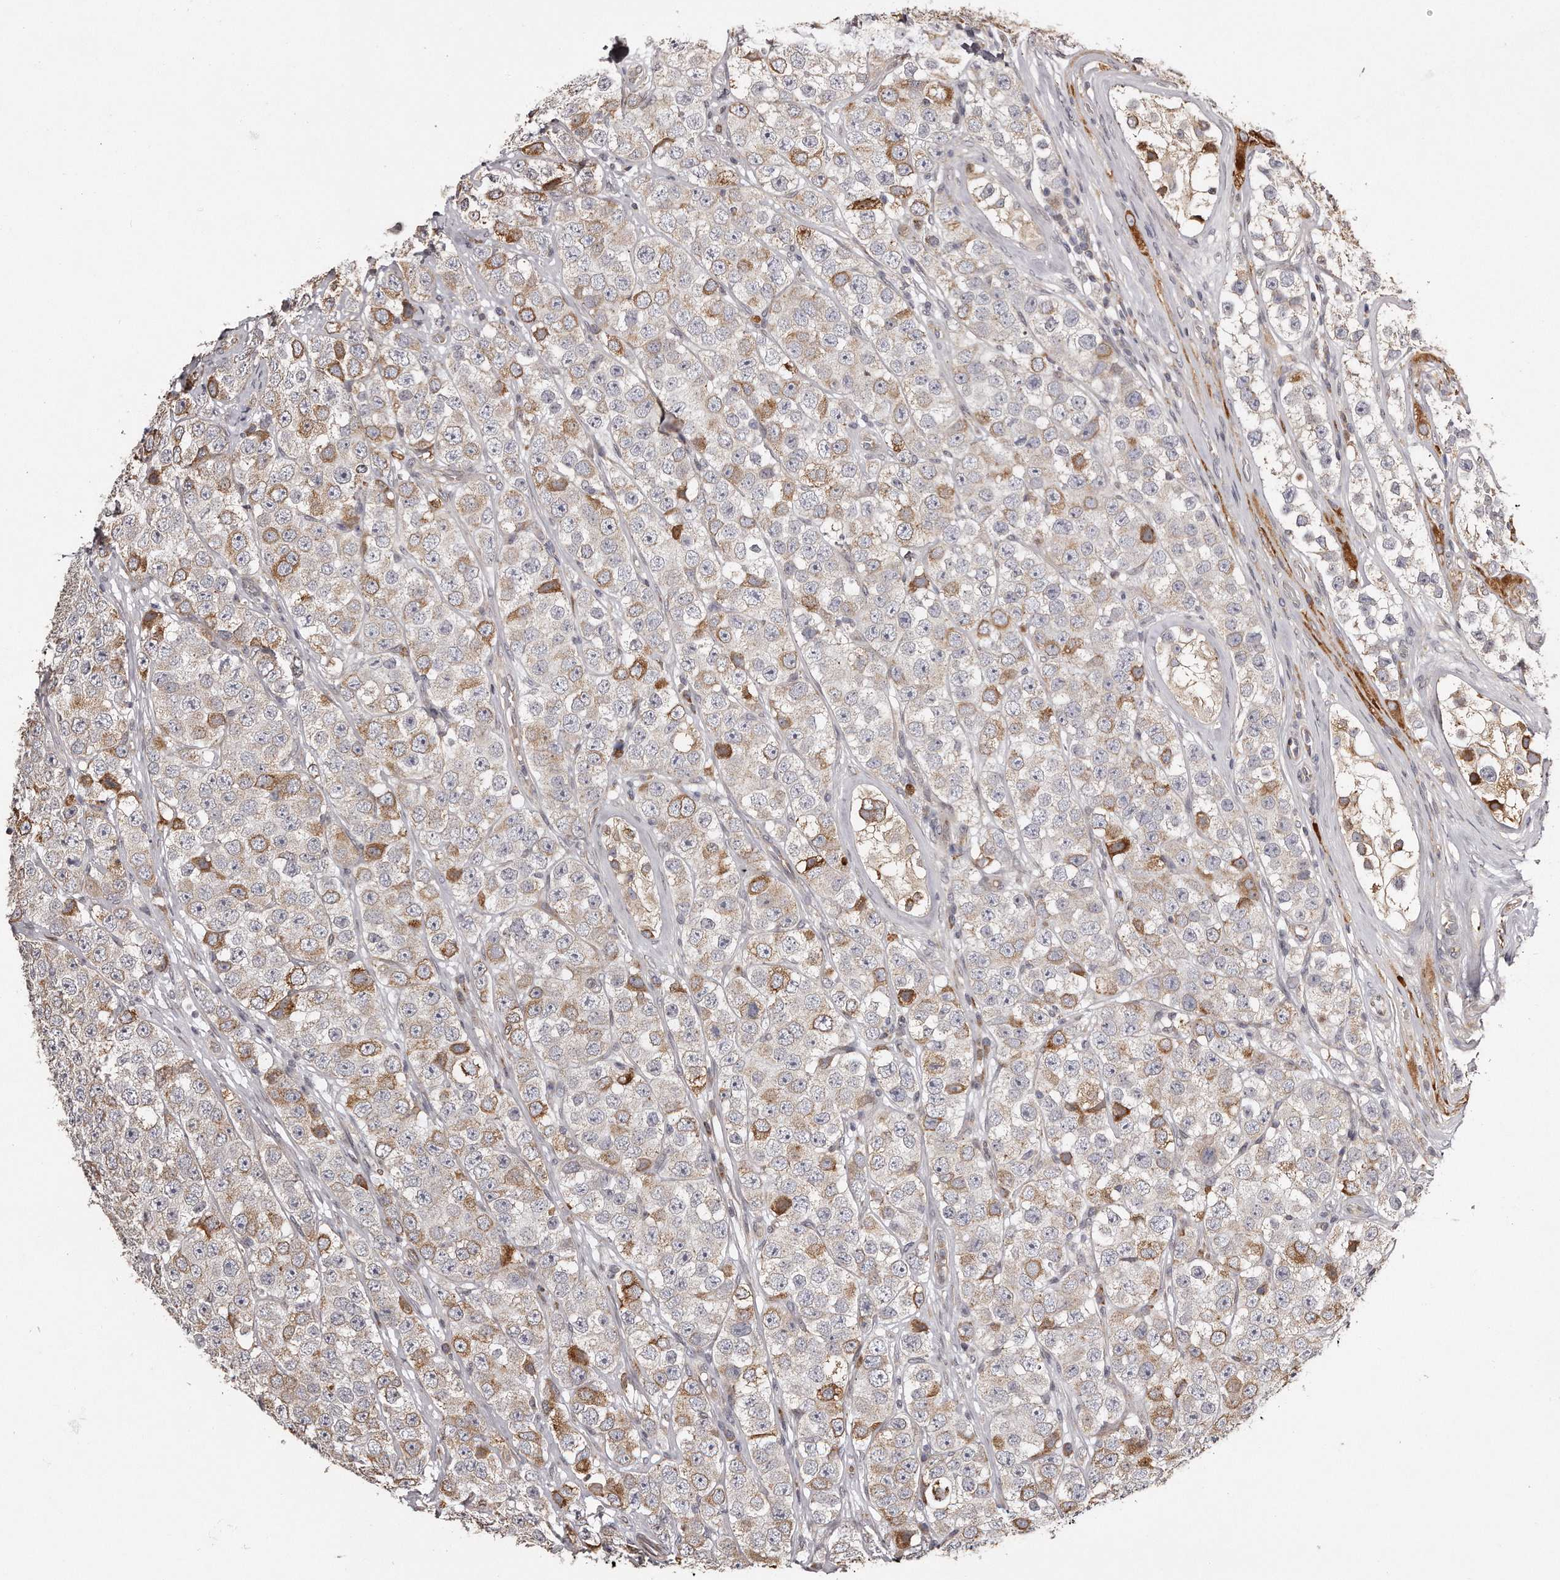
{"staining": {"intensity": "moderate", "quantity": "25%-75%", "location": "cytoplasmic/membranous"}, "tissue": "testis cancer", "cell_type": "Tumor cells", "image_type": "cancer", "snomed": [{"axis": "morphology", "description": "Seminoma, NOS"}, {"axis": "topography", "description": "Testis"}], "caption": "This image reveals testis cancer stained with IHC to label a protein in brown. The cytoplasmic/membranous of tumor cells show moderate positivity for the protein. Nuclei are counter-stained blue.", "gene": "TRAPPC14", "patient": {"sex": "male", "age": 28}}